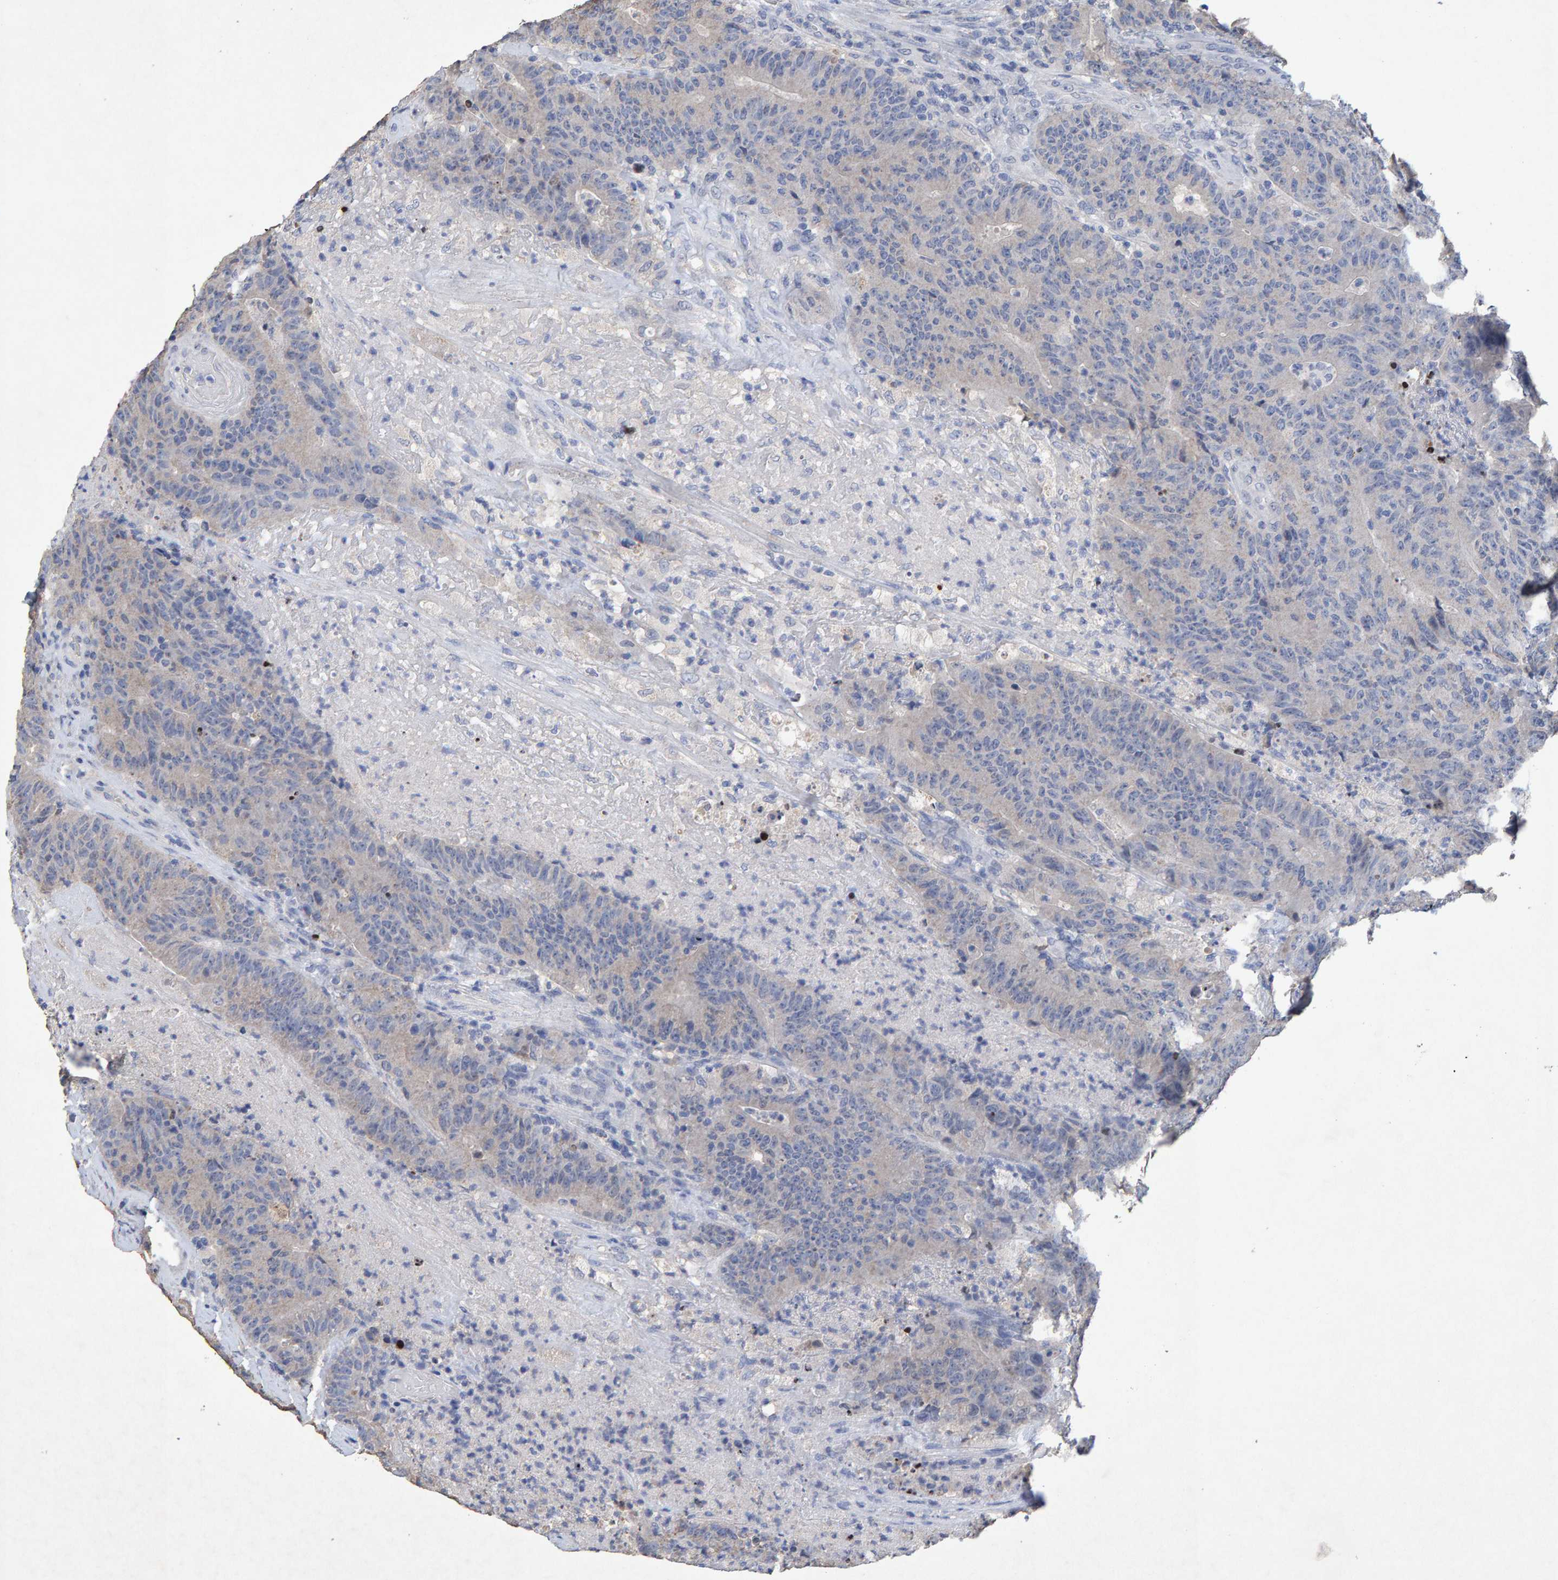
{"staining": {"intensity": "negative", "quantity": "none", "location": "none"}, "tissue": "colorectal cancer", "cell_type": "Tumor cells", "image_type": "cancer", "snomed": [{"axis": "morphology", "description": "Normal tissue, NOS"}, {"axis": "morphology", "description": "Adenocarcinoma, NOS"}, {"axis": "topography", "description": "Colon"}], "caption": "The image demonstrates no significant positivity in tumor cells of adenocarcinoma (colorectal).", "gene": "CTH", "patient": {"sex": "female", "age": 75}}